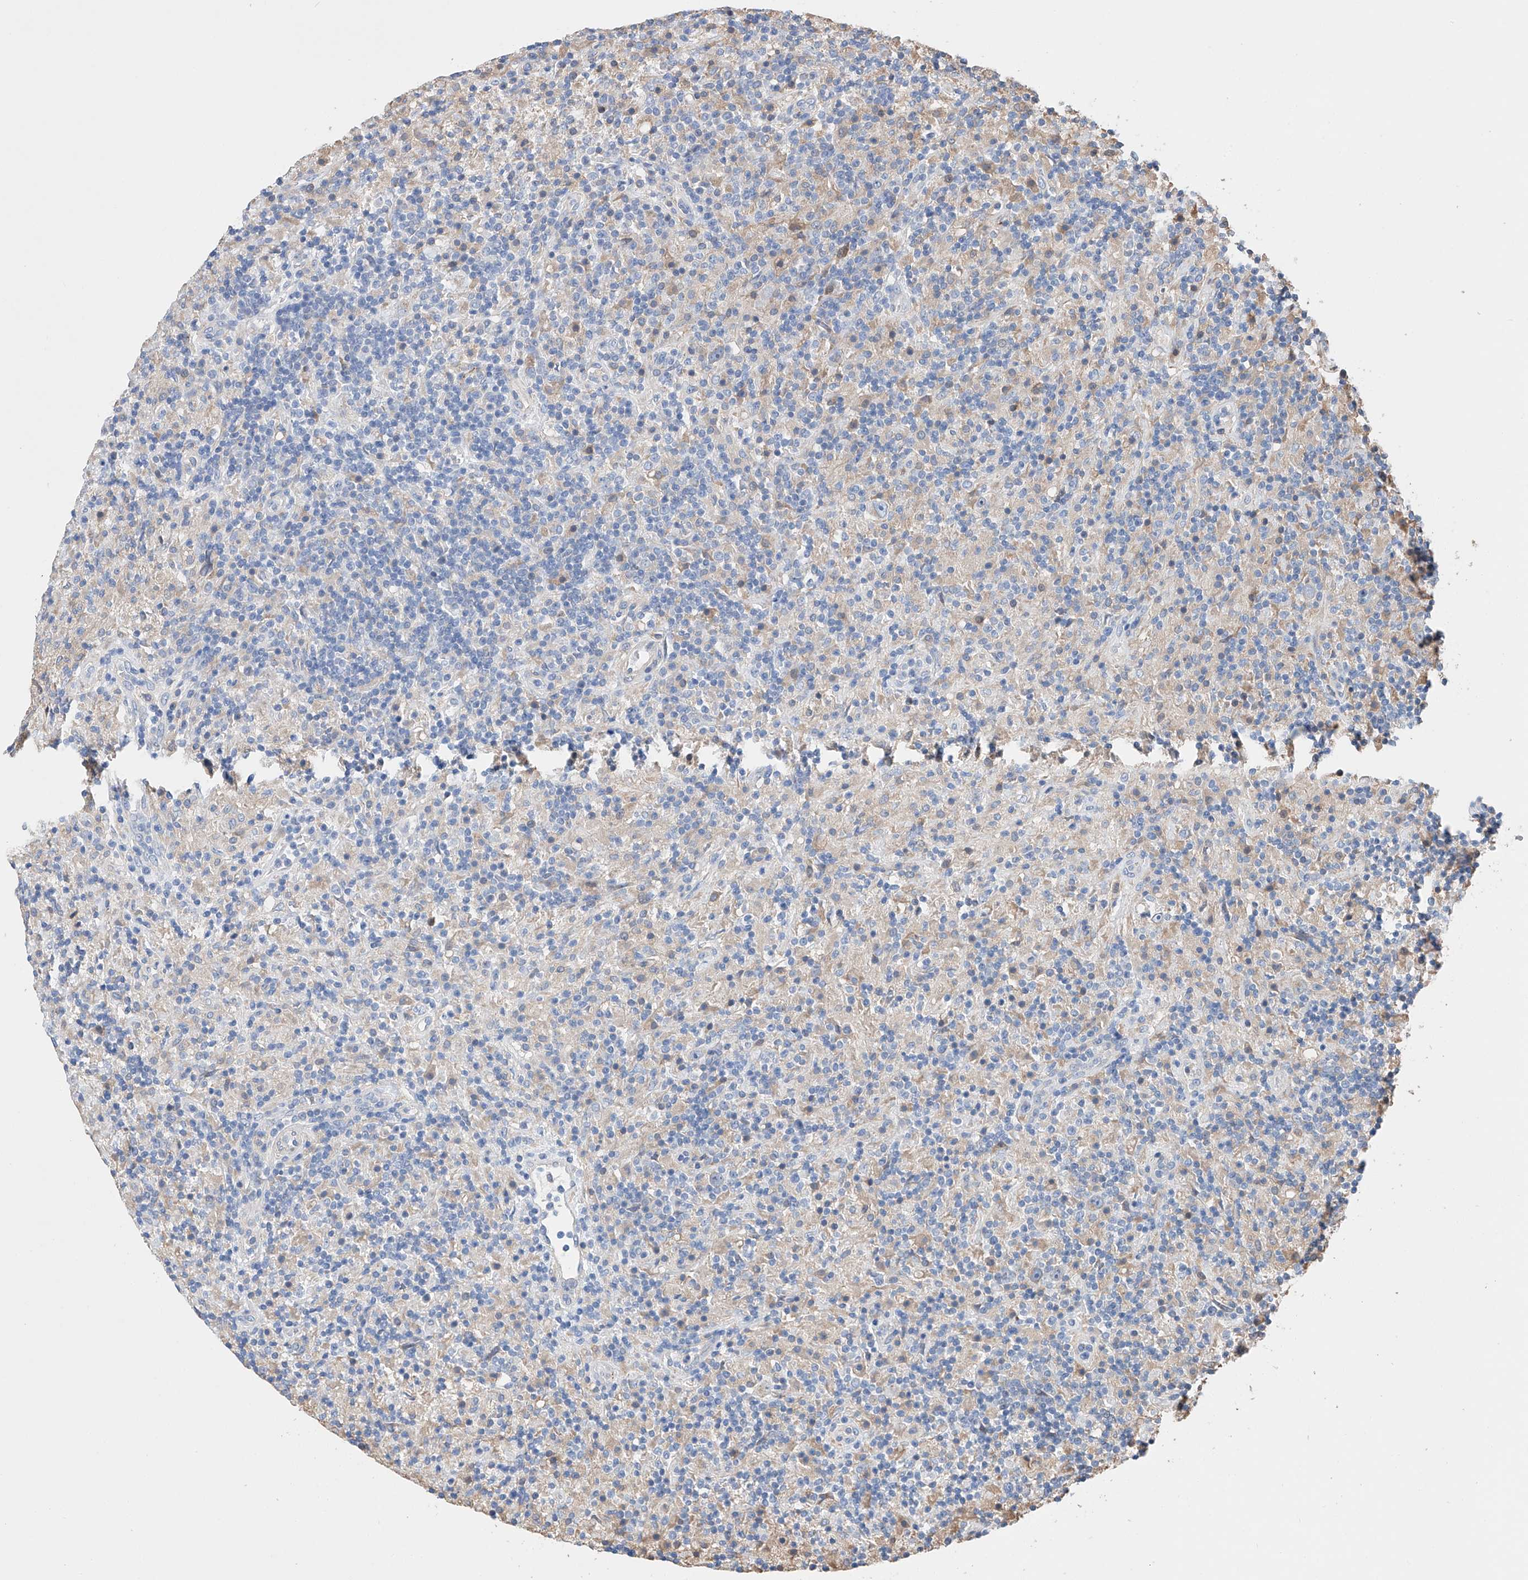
{"staining": {"intensity": "negative", "quantity": "none", "location": "none"}, "tissue": "lymphoma", "cell_type": "Tumor cells", "image_type": "cancer", "snomed": [{"axis": "morphology", "description": "Hodgkin's disease, NOS"}, {"axis": "topography", "description": "Lymph node"}], "caption": "Immunohistochemistry (IHC) histopathology image of lymphoma stained for a protein (brown), which shows no positivity in tumor cells.", "gene": "AFG1L", "patient": {"sex": "male", "age": 70}}